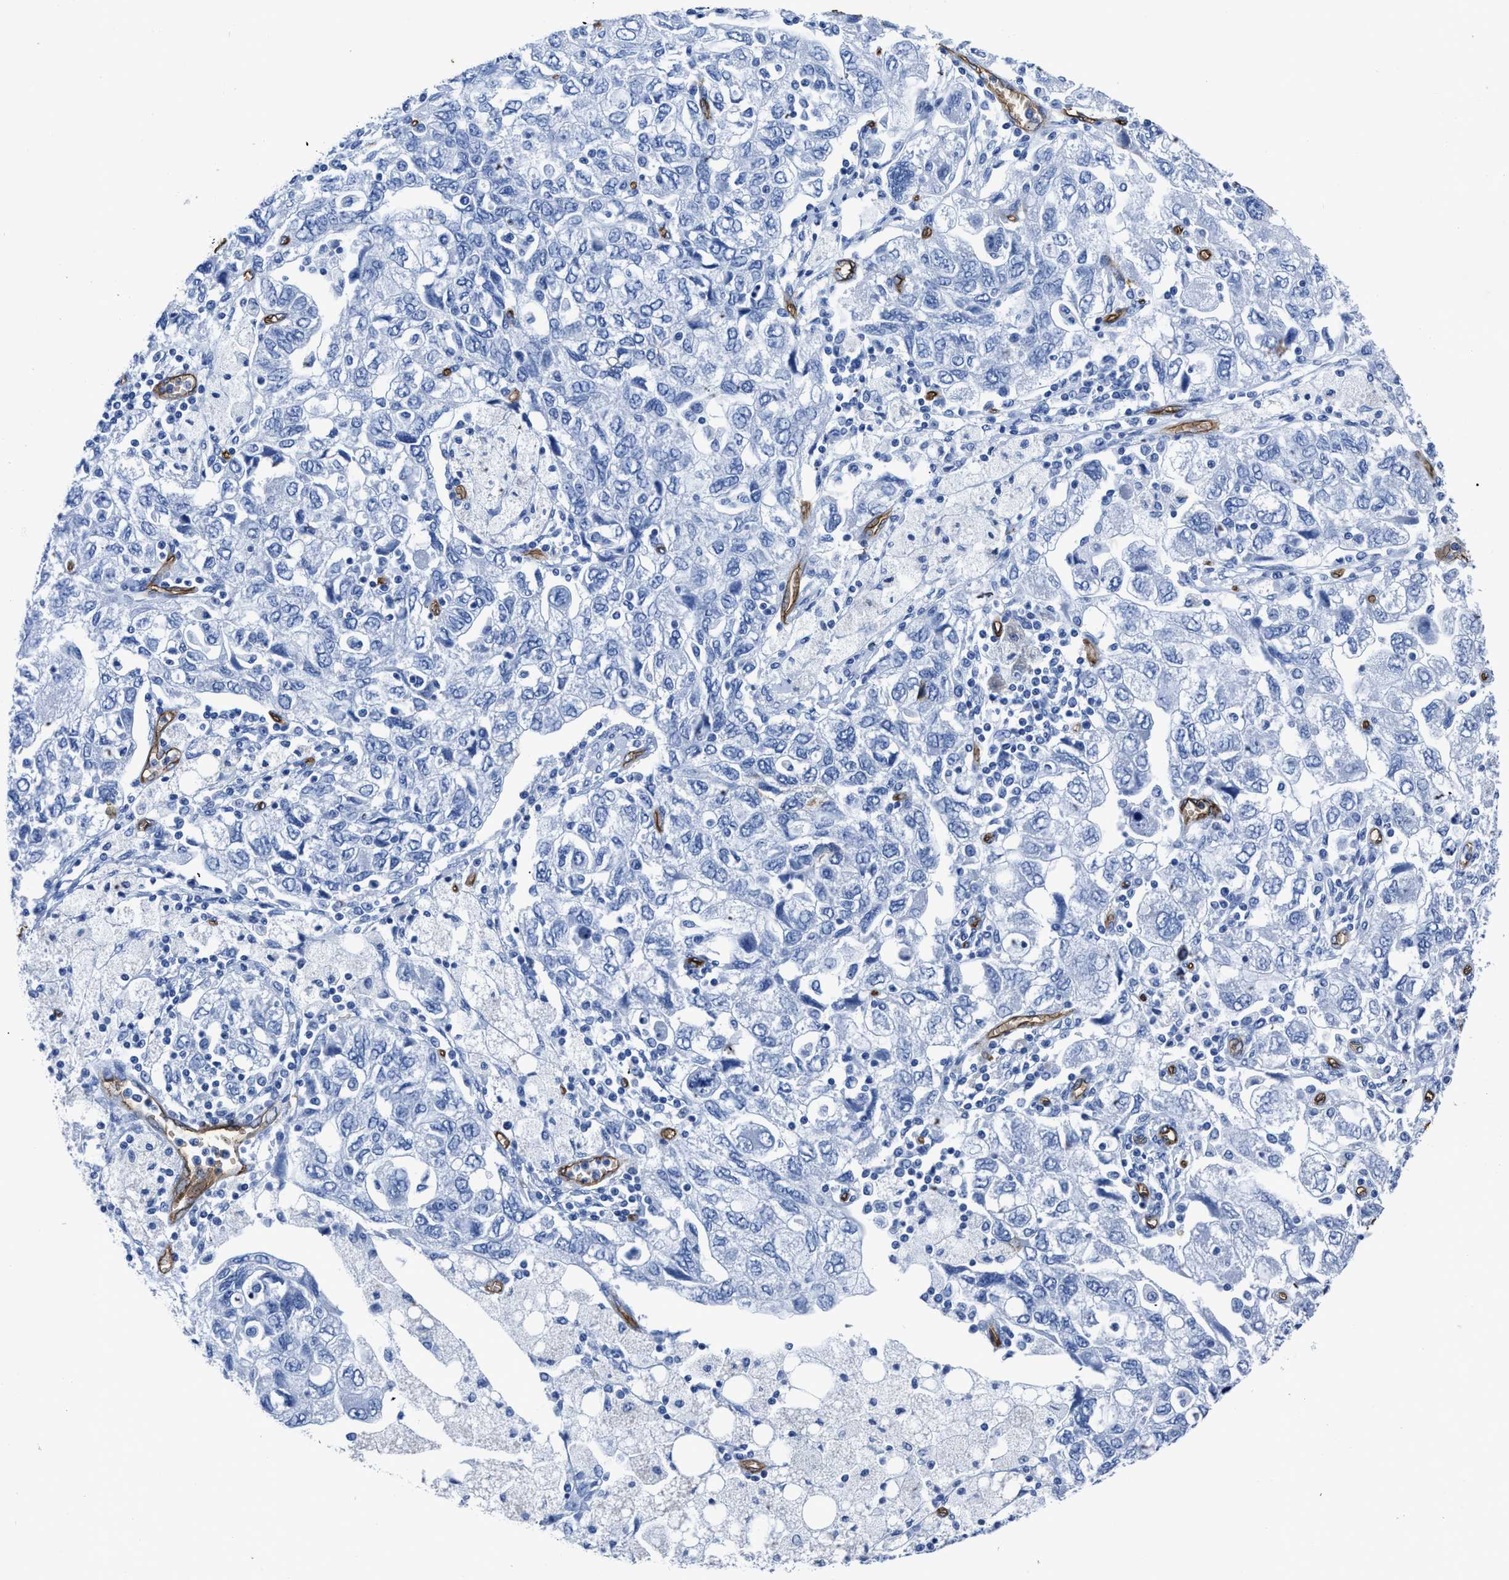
{"staining": {"intensity": "negative", "quantity": "none", "location": "none"}, "tissue": "ovarian cancer", "cell_type": "Tumor cells", "image_type": "cancer", "snomed": [{"axis": "morphology", "description": "Carcinoma, NOS"}, {"axis": "morphology", "description": "Cystadenocarcinoma, serous, NOS"}, {"axis": "topography", "description": "Ovary"}], "caption": "This is a micrograph of immunohistochemistry staining of ovarian carcinoma, which shows no expression in tumor cells. Brightfield microscopy of IHC stained with DAB (brown) and hematoxylin (blue), captured at high magnification.", "gene": "AQP1", "patient": {"sex": "female", "age": 69}}